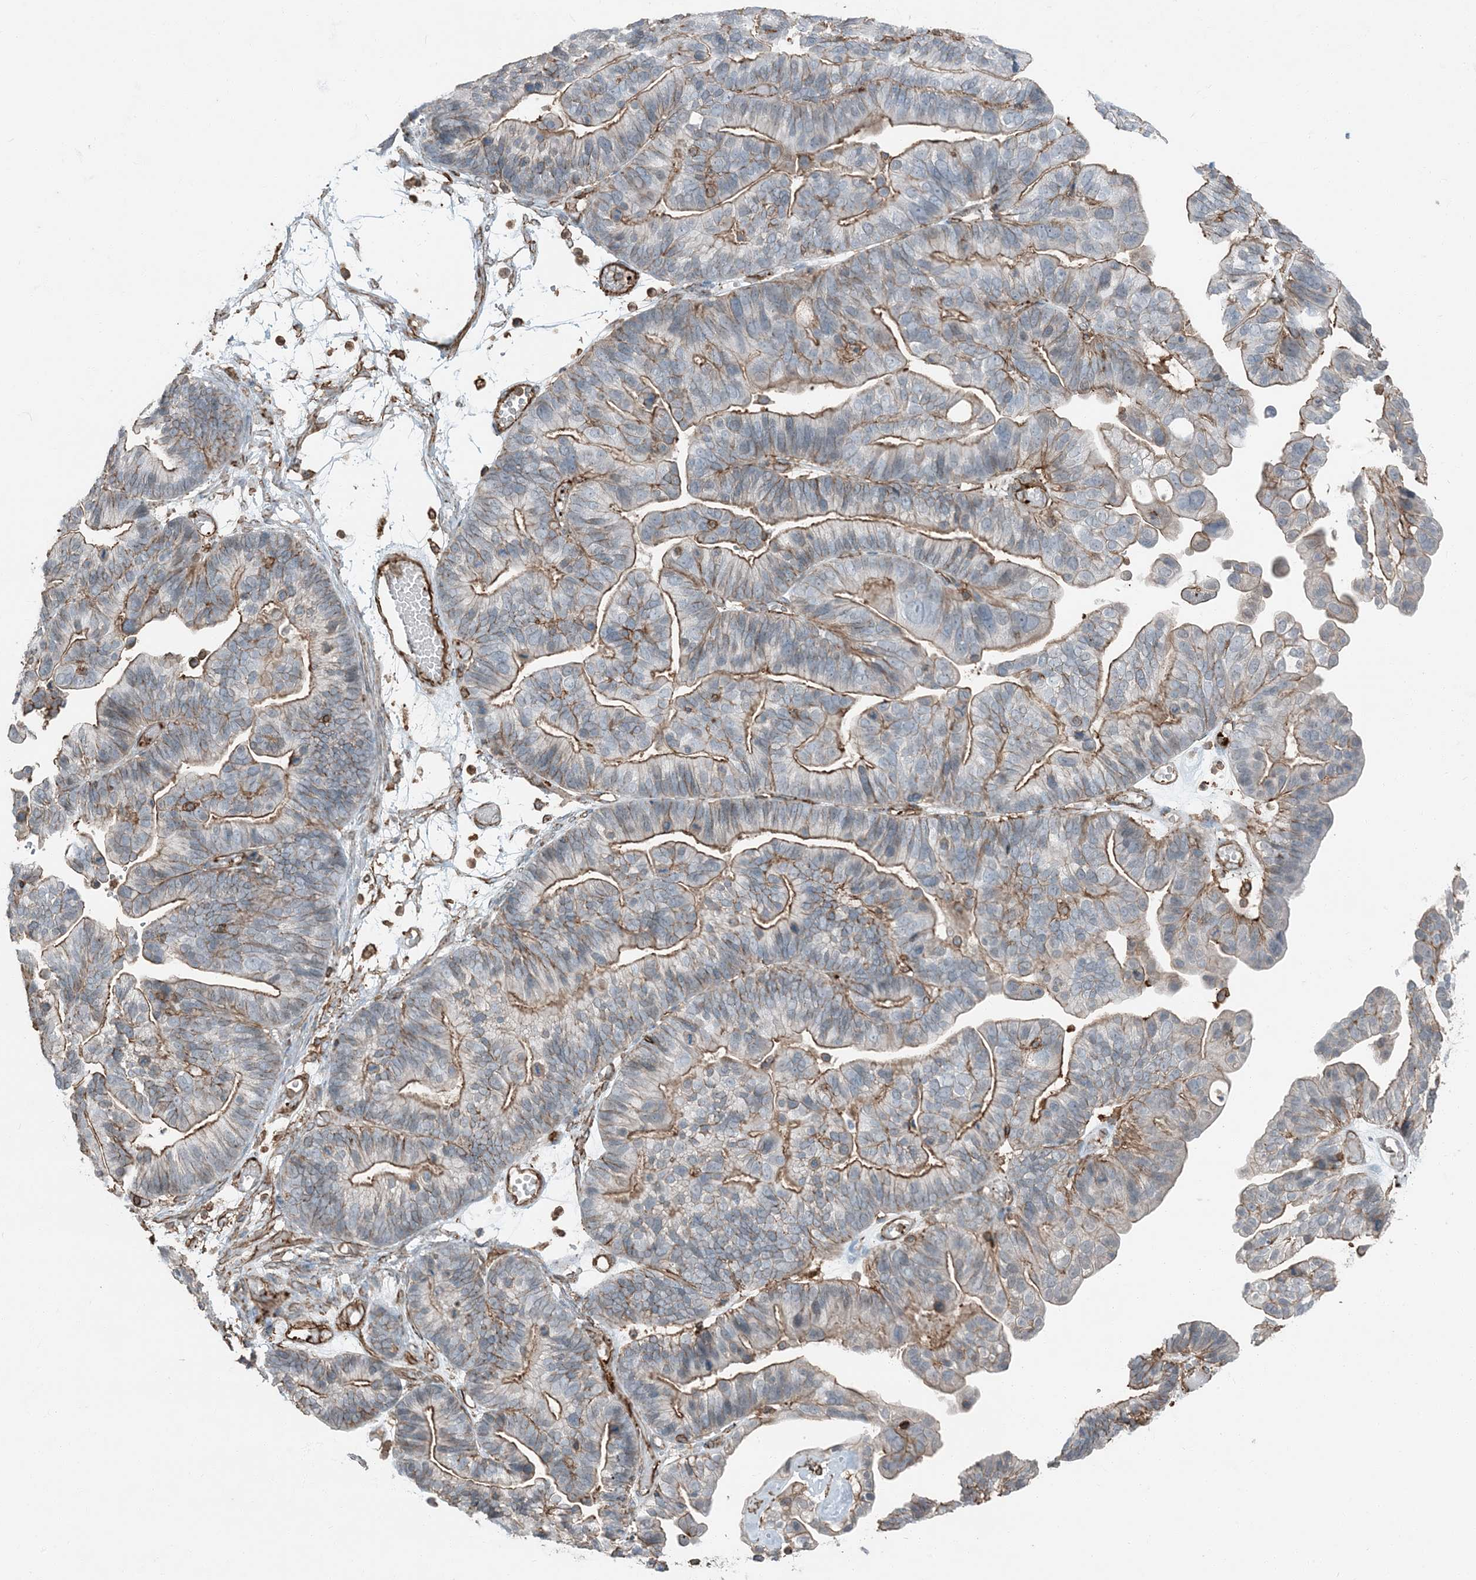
{"staining": {"intensity": "moderate", "quantity": "25%-75%", "location": "cytoplasmic/membranous"}, "tissue": "ovarian cancer", "cell_type": "Tumor cells", "image_type": "cancer", "snomed": [{"axis": "morphology", "description": "Cystadenocarcinoma, serous, NOS"}, {"axis": "topography", "description": "Ovary"}], "caption": "An IHC histopathology image of neoplastic tissue is shown. Protein staining in brown shows moderate cytoplasmic/membranous positivity in ovarian serous cystadenocarcinoma within tumor cells.", "gene": "APOBEC3C", "patient": {"sex": "female", "age": 56}}